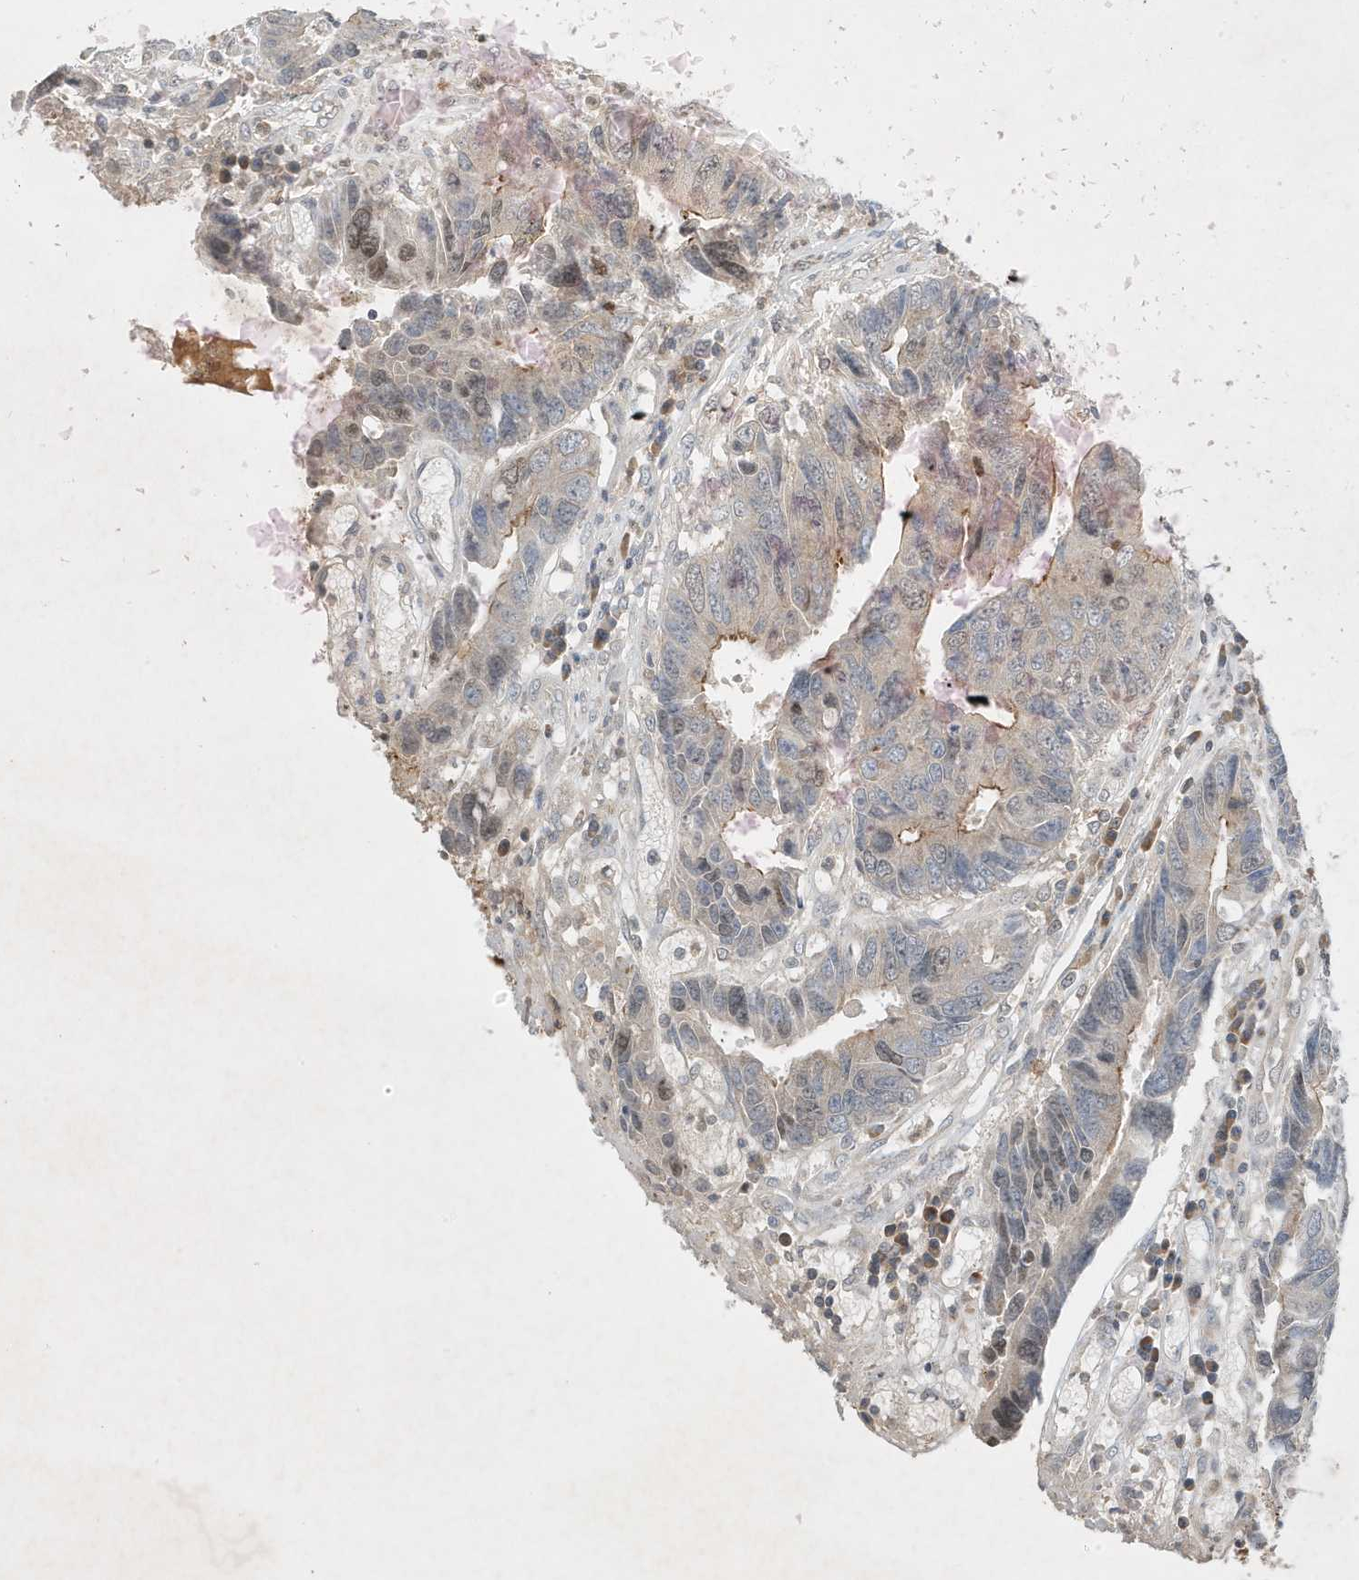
{"staining": {"intensity": "moderate", "quantity": "<25%", "location": "cytoplasmic/membranous"}, "tissue": "colorectal cancer", "cell_type": "Tumor cells", "image_type": "cancer", "snomed": [{"axis": "morphology", "description": "Adenocarcinoma, NOS"}, {"axis": "topography", "description": "Rectum"}], "caption": "This is an image of IHC staining of adenocarcinoma (colorectal), which shows moderate staining in the cytoplasmic/membranous of tumor cells.", "gene": "MAST3", "patient": {"sex": "male", "age": 84}}